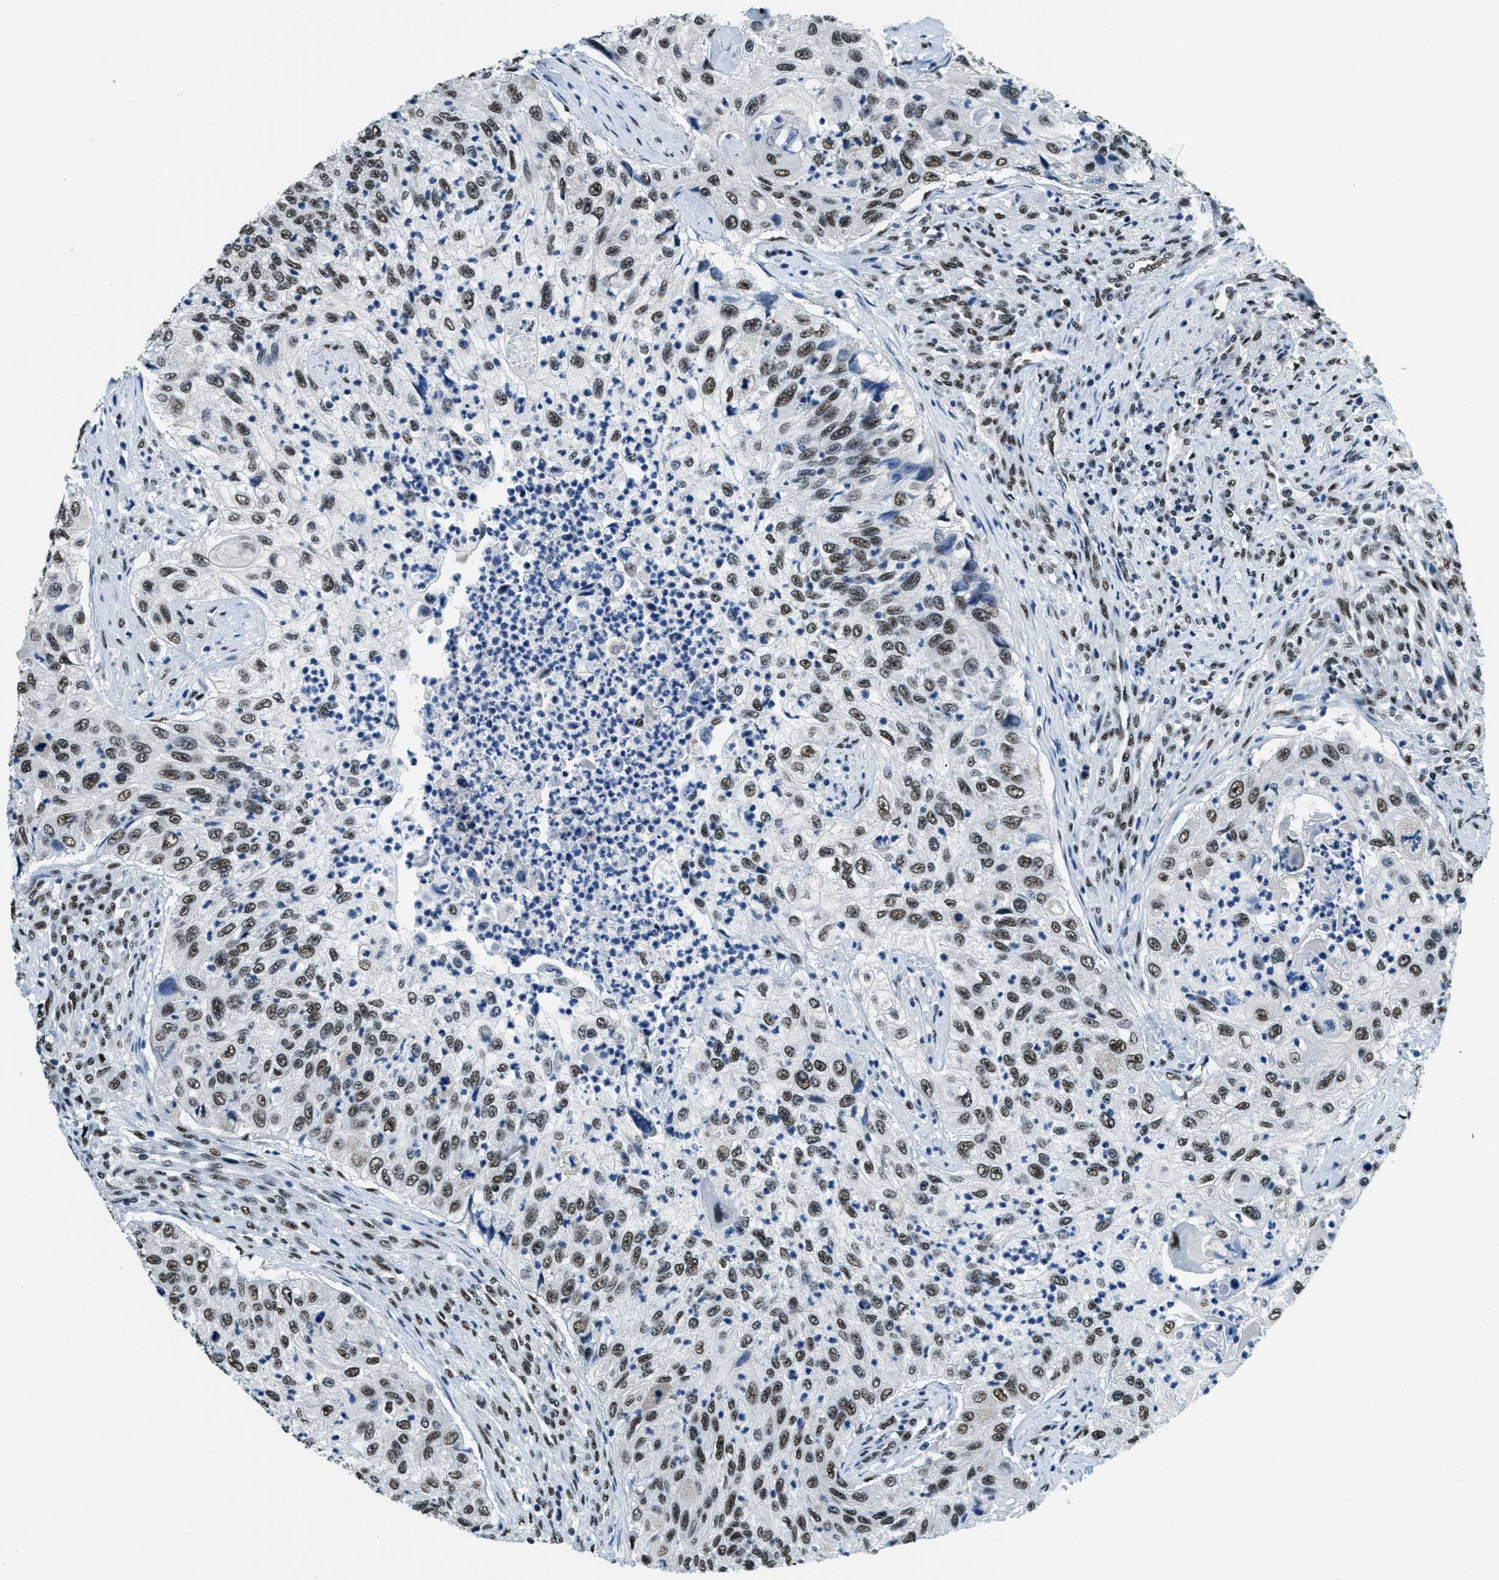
{"staining": {"intensity": "moderate", "quantity": ">75%", "location": "nuclear"}, "tissue": "urothelial cancer", "cell_type": "Tumor cells", "image_type": "cancer", "snomed": [{"axis": "morphology", "description": "Urothelial carcinoma, High grade"}, {"axis": "topography", "description": "Urinary bladder"}], "caption": "Tumor cells demonstrate medium levels of moderate nuclear staining in about >75% of cells in human urothelial cancer.", "gene": "SSB", "patient": {"sex": "female", "age": 60}}